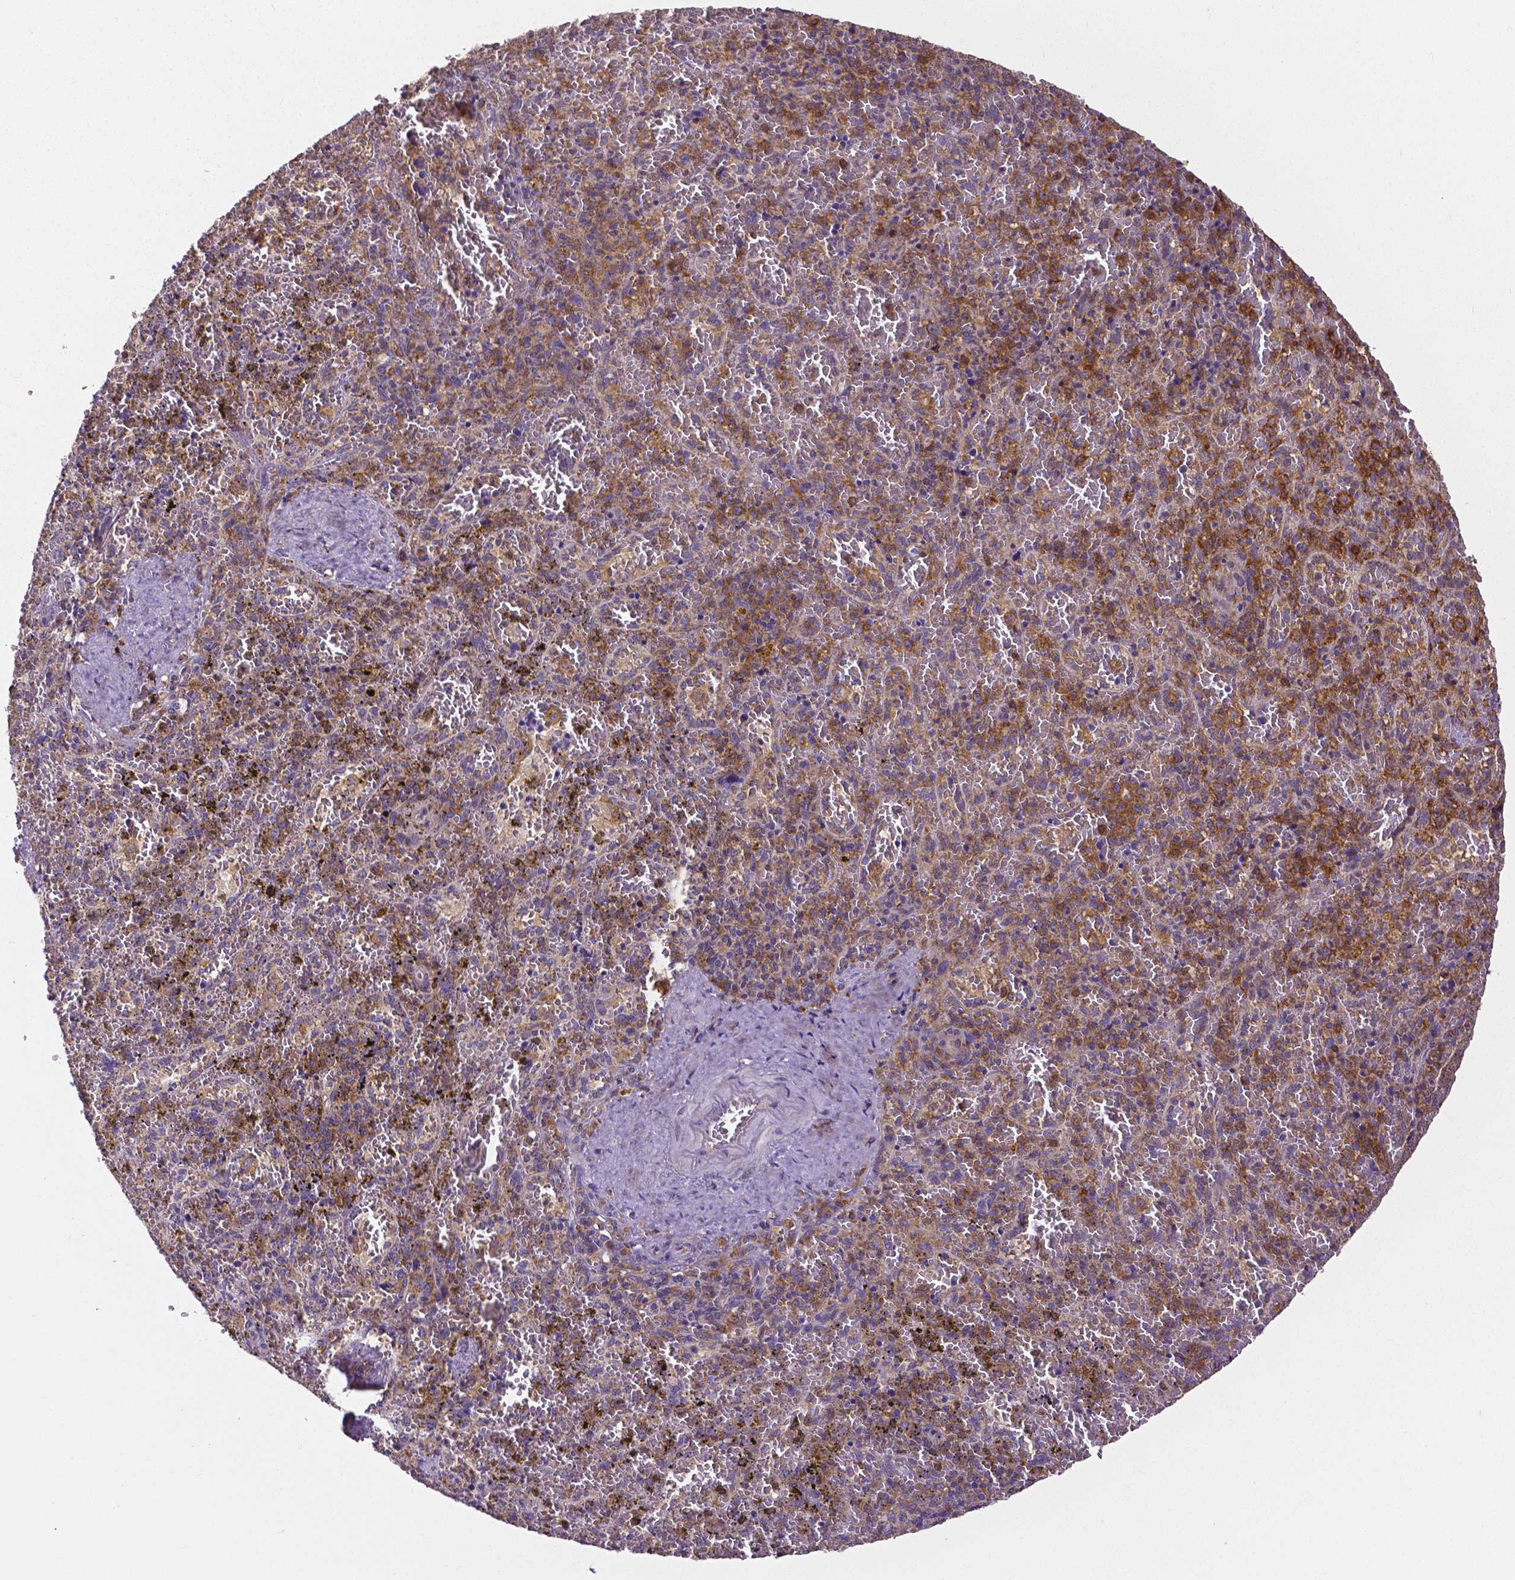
{"staining": {"intensity": "moderate", "quantity": "25%-75%", "location": "cytoplasmic/membranous"}, "tissue": "spleen", "cell_type": "Cells in red pulp", "image_type": "normal", "snomed": [{"axis": "morphology", "description": "Normal tissue, NOS"}, {"axis": "topography", "description": "Spleen"}], "caption": "Protein expression analysis of unremarkable spleen shows moderate cytoplasmic/membranous expression in about 25%-75% of cells in red pulp. The staining was performed using DAB (3,3'-diaminobenzidine) to visualize the protein expression in brown, while the nuclei were stained in blue with hematoxylin (Magnification: 20x).", "gene": "DICER1", "patient": {"sex": "female", "age": 50}}